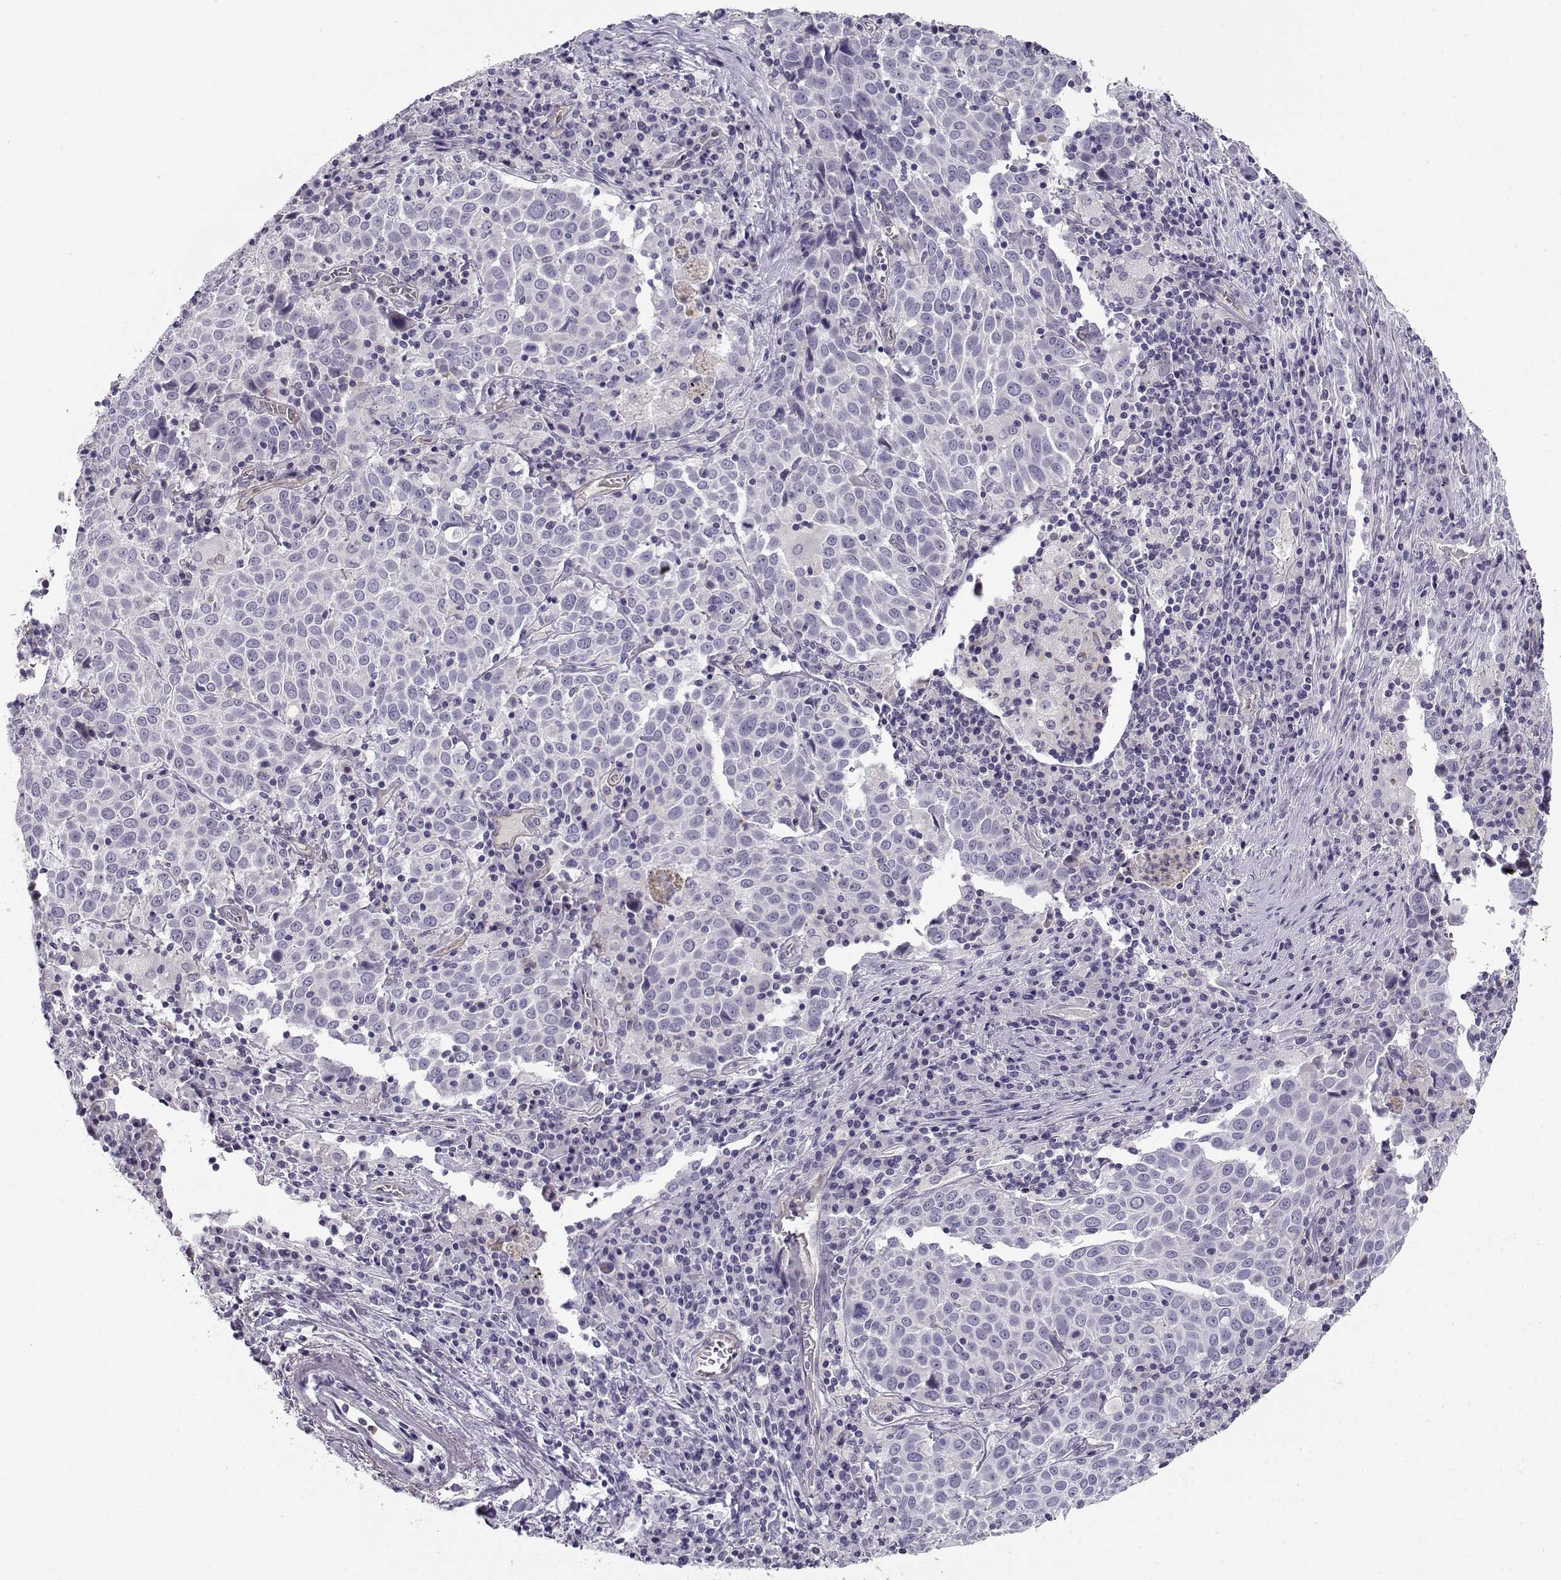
{"staining": {"intensity": "negative", "quantity": "none", "location": "none"}, "tissue": "lung cancer", "cell_type": "Tumor cells", "image_type": "cancer", "snomed": [{"axis": "morphology", "description": "Squamous cell carcinoma, NOS"}, {"axis": "topography", "description": "Lung"}], "caption": "This is an immunohistochemistry (IHC) image of squamous cell carcinoma (lung). There is no expression in tumor cells.", "gene": "MYO1A", "patient": {"sex": "male", "age": 57}}